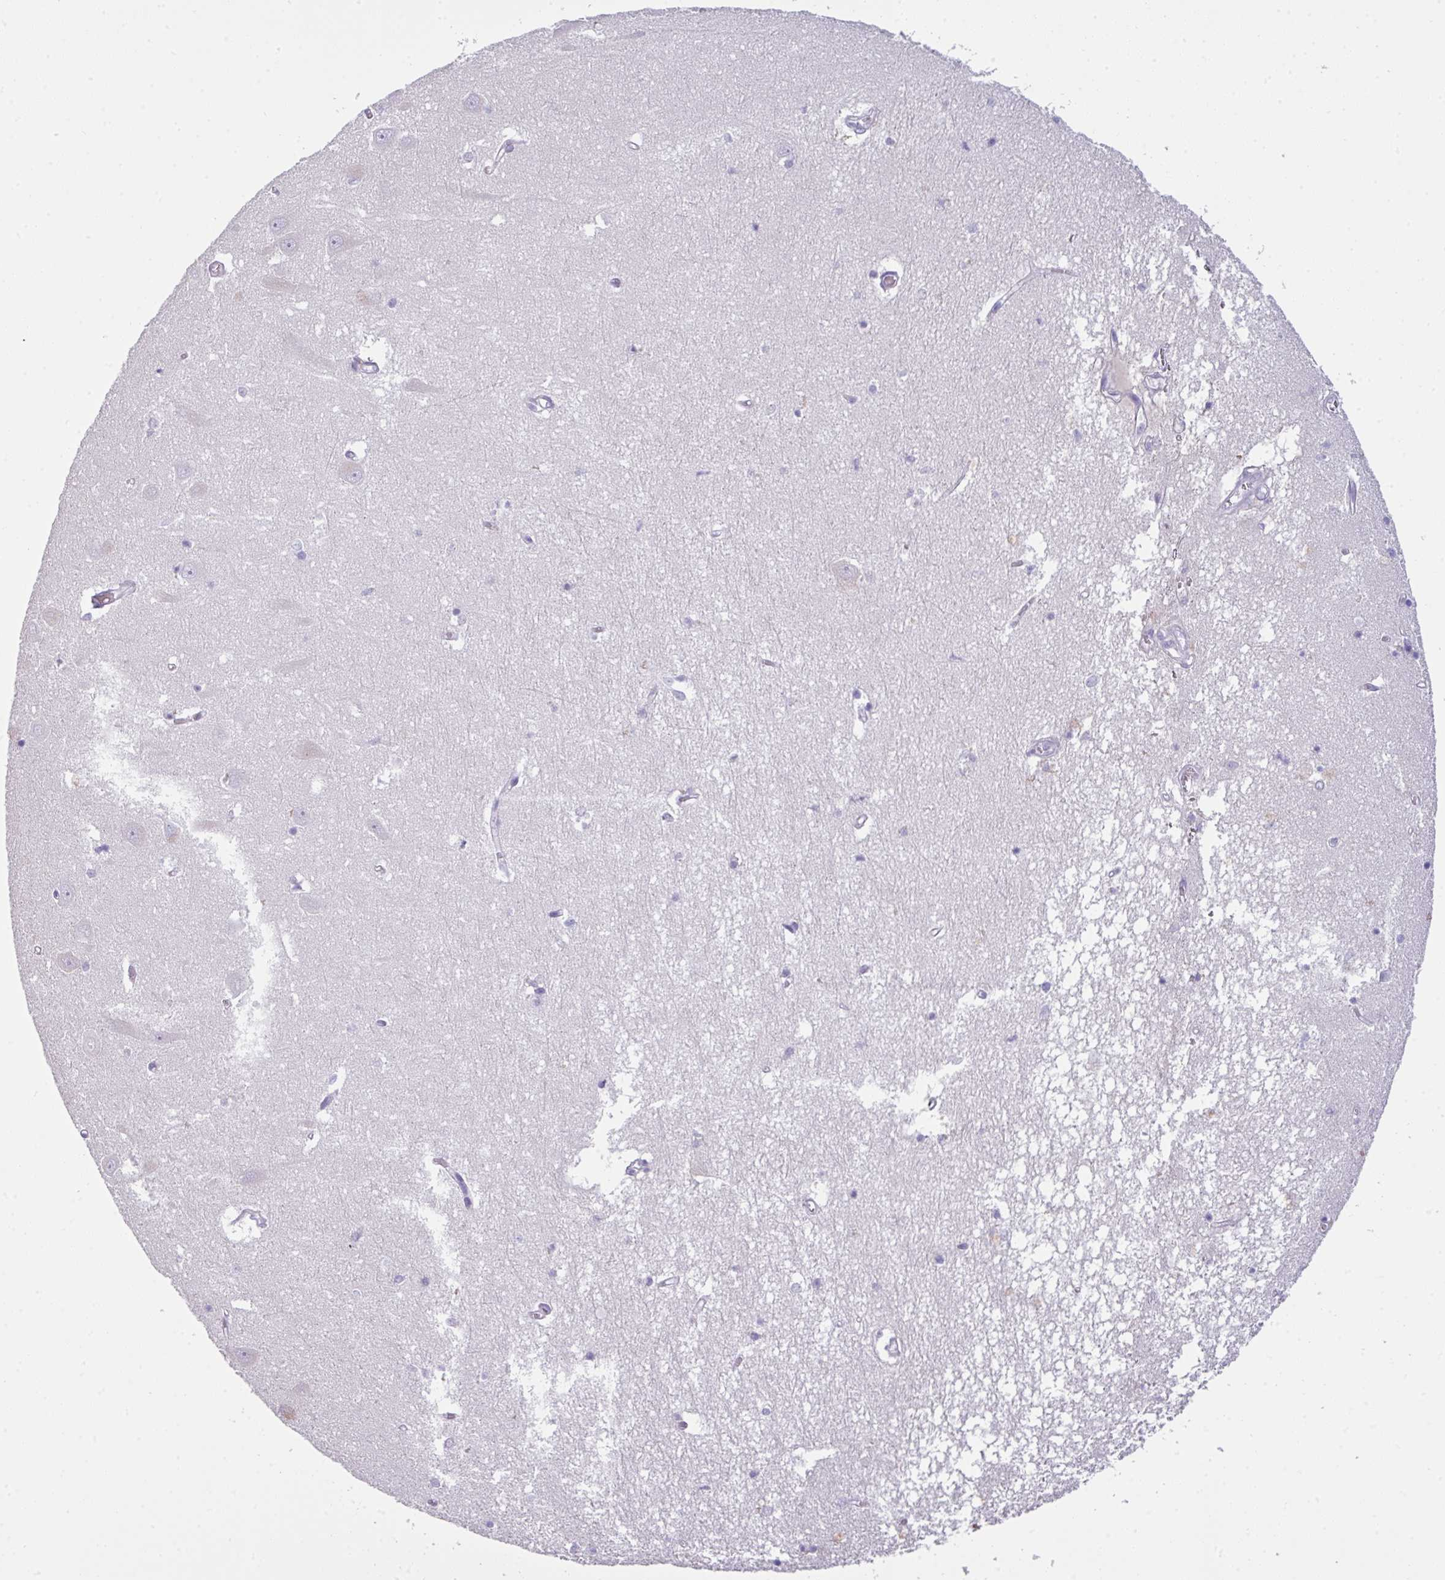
{"staining": {"intensity": "negative", "quantity": "none", "location": "none"}, "tissue": "hippocampus", "cell_type": "Glial cells", "image_type": "normal", "snomed": [{"axis": "morphology", "description": "Normal tissue, NOS"}, {"axis": "topography", "description": "Hippocampus"}], "caption": "Hippocampus was stained to show a protein in brown. There is no significant expression in glial cells. (Immunohistochemistry (ihc), brightfield microscopy, high magnification).", "gene": "OR6C6", "patient": {"sex": "male", "age": 70}}